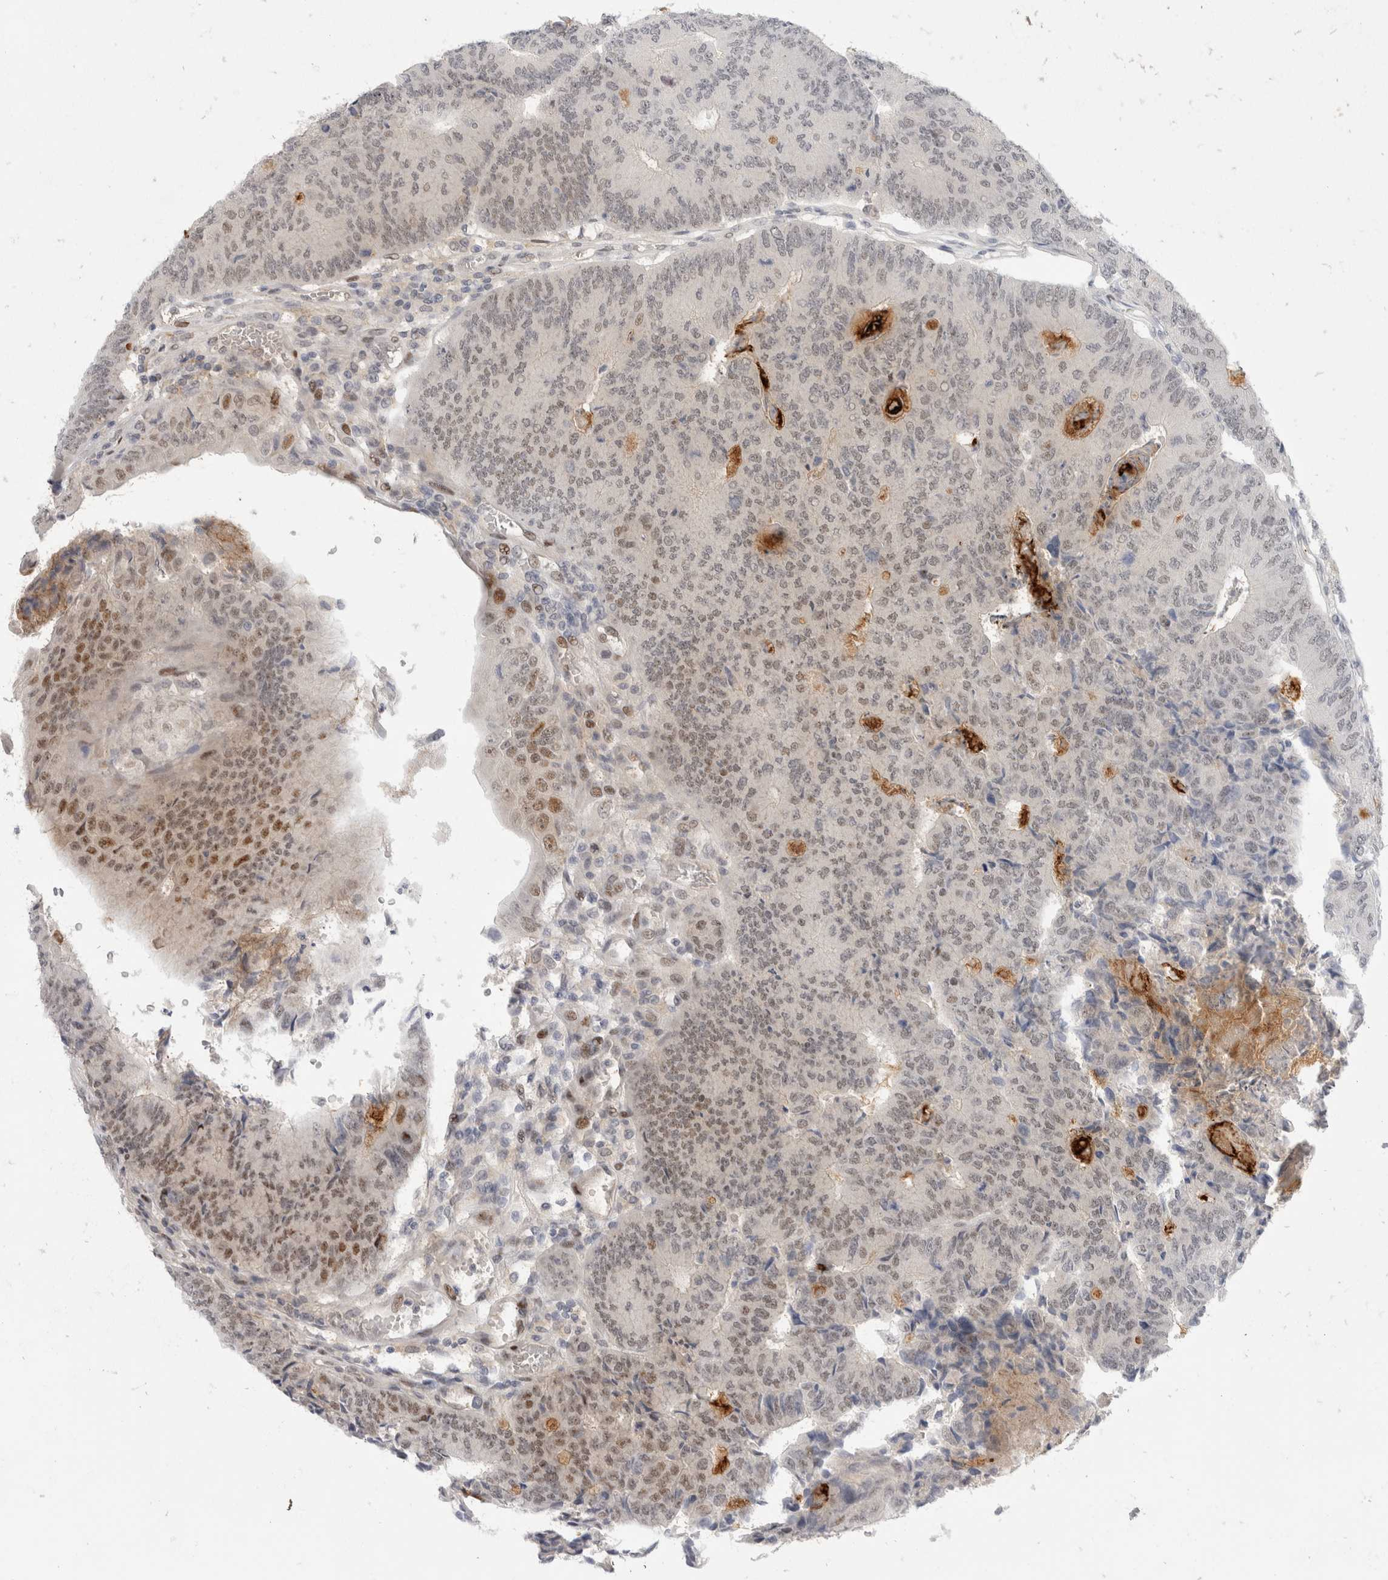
{"staining": {"intensity": "moderate", "quantity": "<25%", "location": "nuclear"}, "tissue": "colorectal cancer", "cell_type": "Tumor cells", "image_type": "cancer", "snomed": [{"axis": "morphology", "description": "Adenocarcinoma, NOS"}, {"axis": "topography", "description": "Colon"}], "caption": "Immunohistochemistry (IHC) (DAB (3,3'-diaminobenzidine)) staining of human adenocarcinoma (colorectal) demonstrates moderate nuclear protein positivity in about <25% of tumor cells.", "gene": "TOM1L2", "patient": {"sex": "female", "age": 67}}